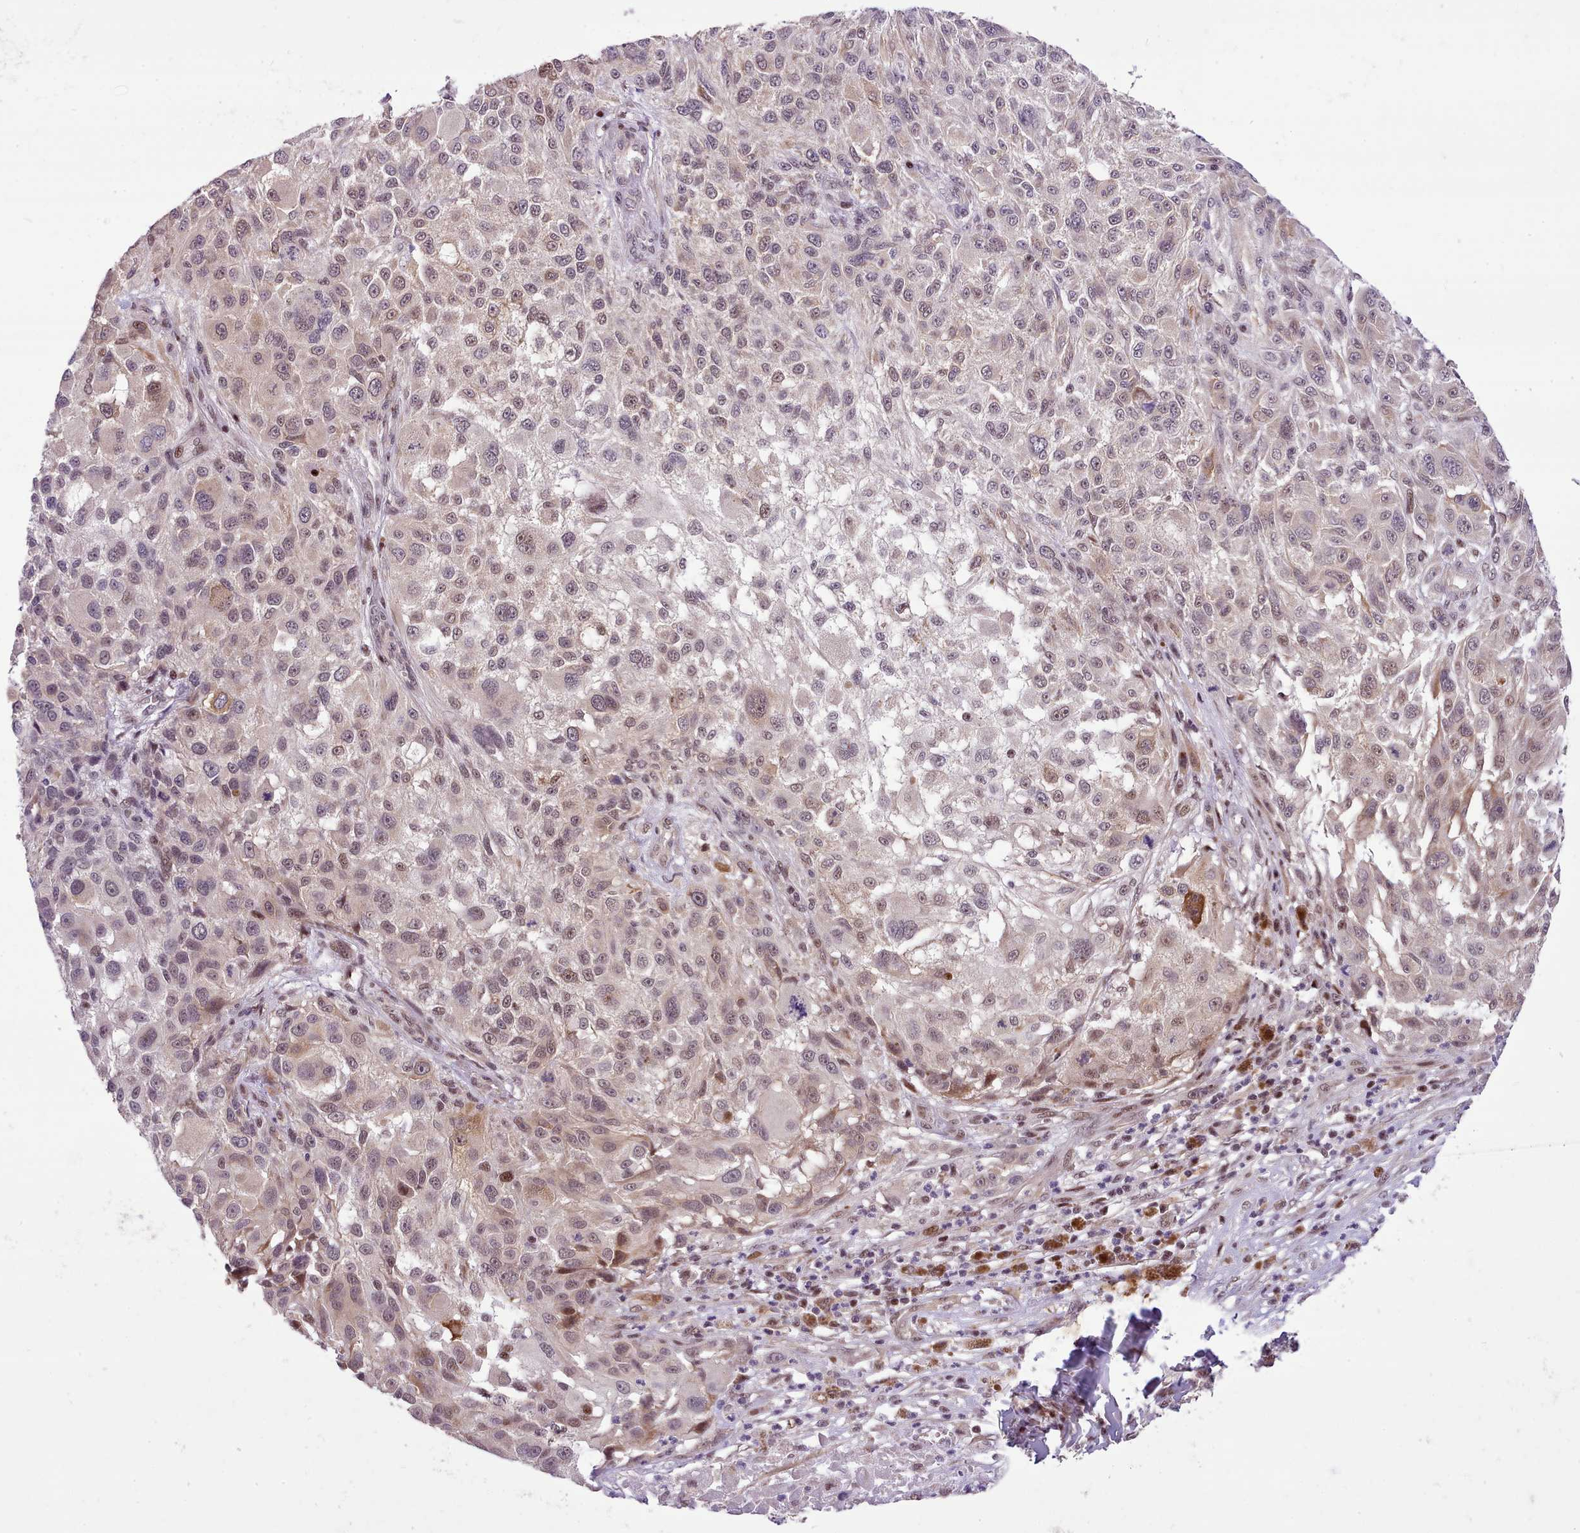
{"staining": {"intensity": "moderate", "quantity": "<25%", "location": "cytoplasmic/membranous,nuclear"}, "tissue": "melanoma", "cell_type": "Tumor cells", "image_type": "cancer", "snomed": [{"axis": "morphology", "description": "Normal morphology"}, {"axis": "morphology", "description": "Malignant melanoma, NOS"}, {"axis": "topography", "description": "Skin"}], "caption": "About <25% of tumor cells in melanoma demonstrate moderate cytoplasmic/membranous and nuclear protein positivity as visualized by brown immunohistochemical staining.", "gene": "HOXB7", "patient": {"sex": "female", "age": 72}}